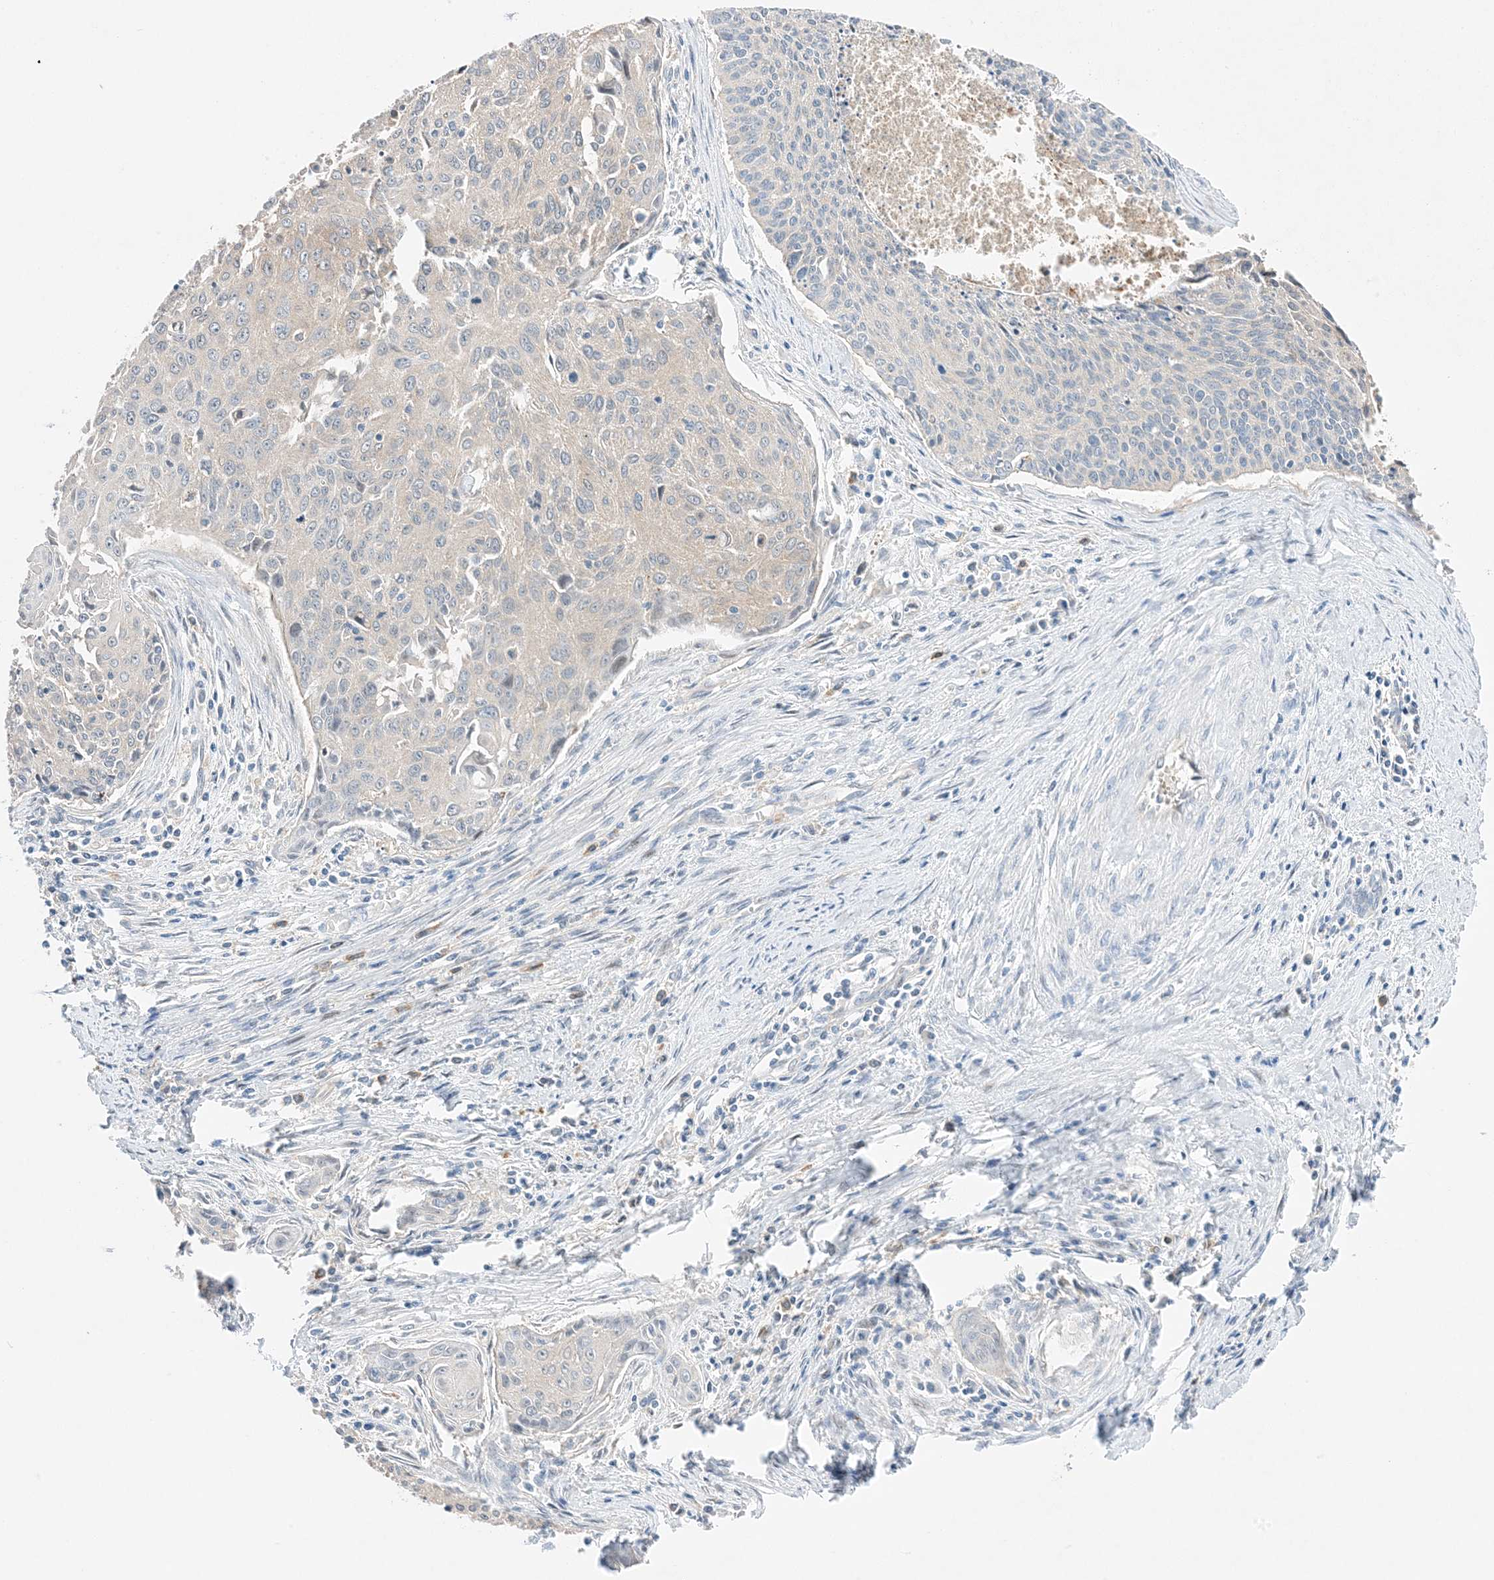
{"staining": {"intensity": "negative", "quantity": "none", "location": "none"}, "tissue": "cervical cancer", "cell_type": "Tumor cells", "image_type": "cancer", "snomed": [{"axis": "morphology", "description": "Squamous cell carcinoma, NOS"}, {"axis": "topography", "description": "Cervix"}], "caption": "A histopathology image of human cervical squamous cell carcinoma is negative for staining in tumor cells.", "gene": "KIFBP", "patient": {"sex": "female", "age": 55}}